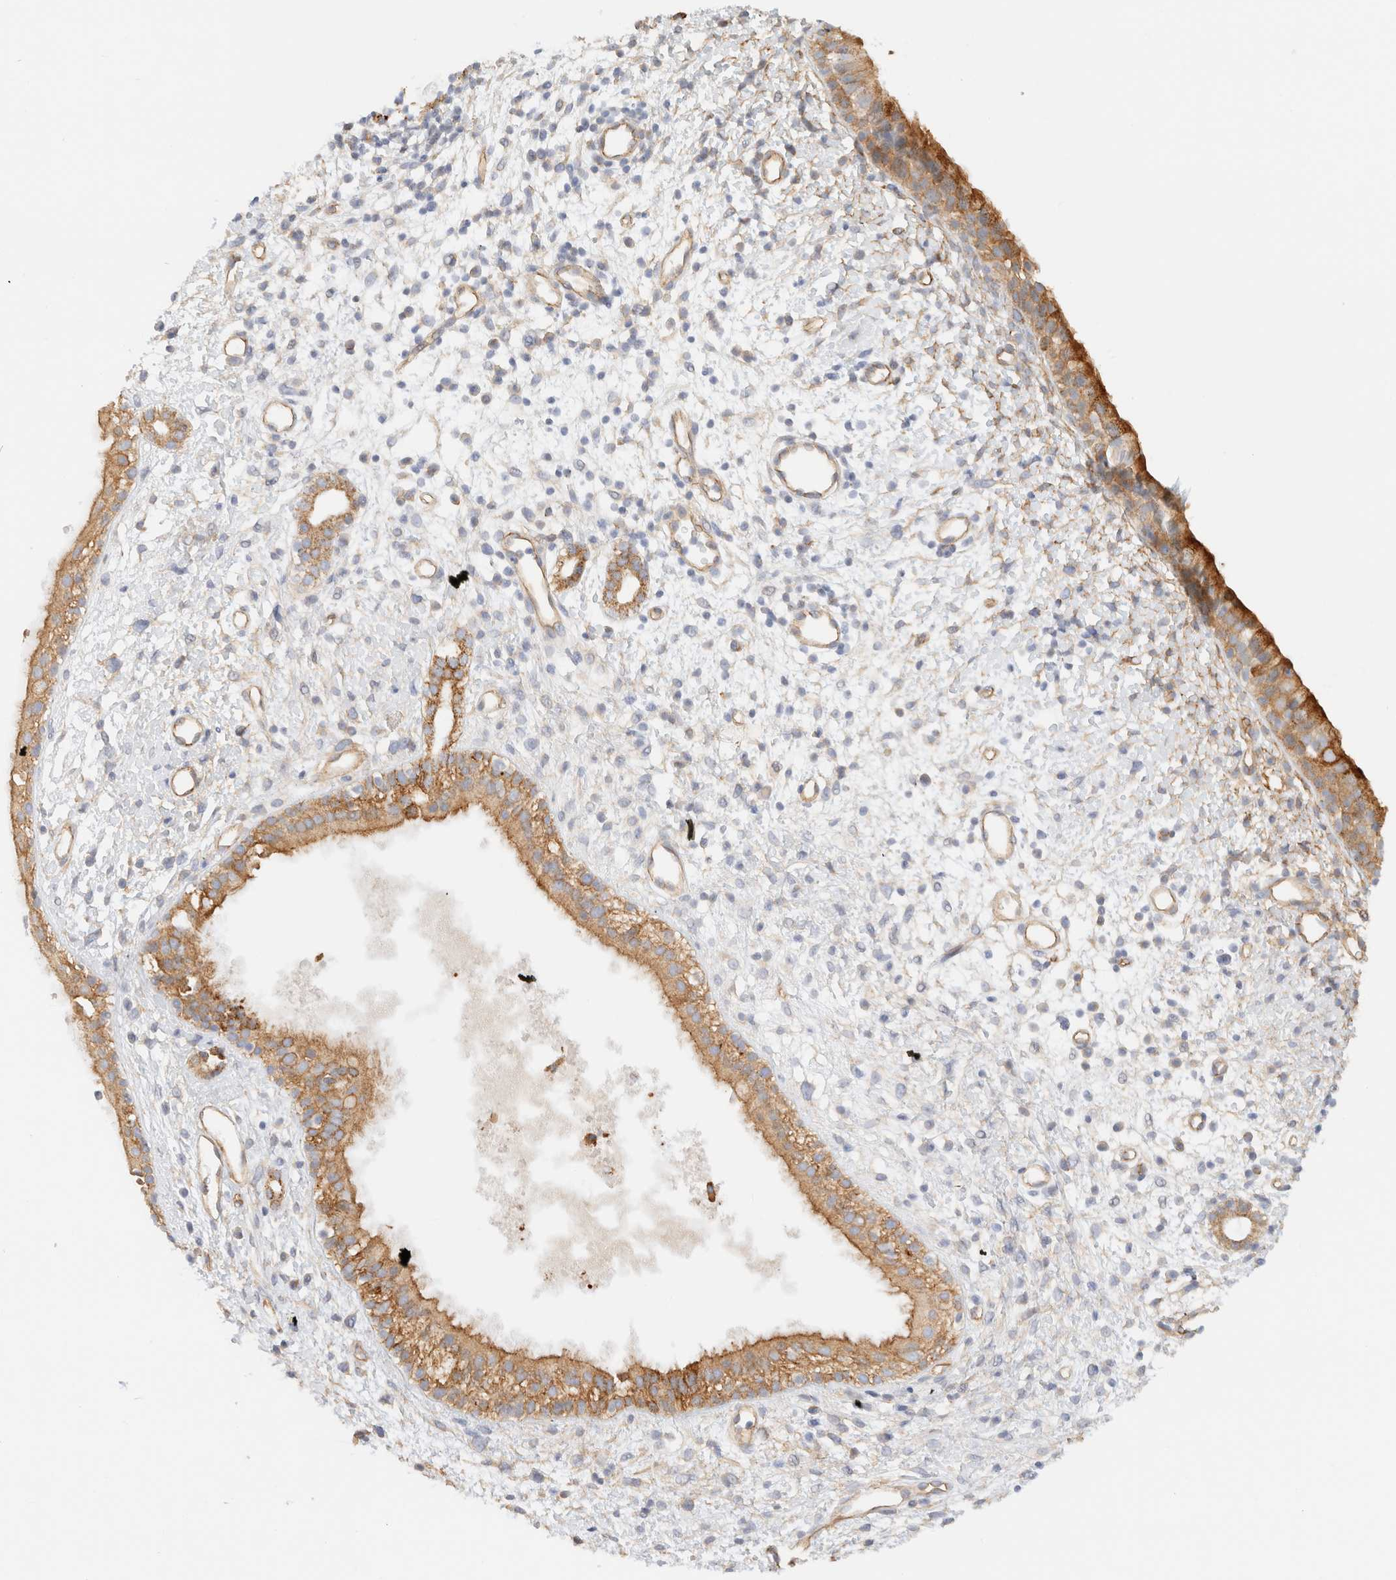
{"staining": {"intensity": "moderate", "quantity": ">75%", "location": "cytoplasmic/membranous"}, "tissue": "nasopharynx", "cell_type": "Respiratory epithelial cells", "image_type": "normal", "snomed": [{"axis": "morphology", "description": "Normal tissue, NOS"}, {"axis": "topography", "description": "Nasopharynx"}], "caption": "This histopathology image demonstrates immunohistochemistry staining of benign human nasopharynx, with medium moderate cytoplasmic/membranous positivity in approximately >75% of respiratory epithelial cells.", "gene": "CYB5R4", "patient": {"sex": "male", "age": 22}}